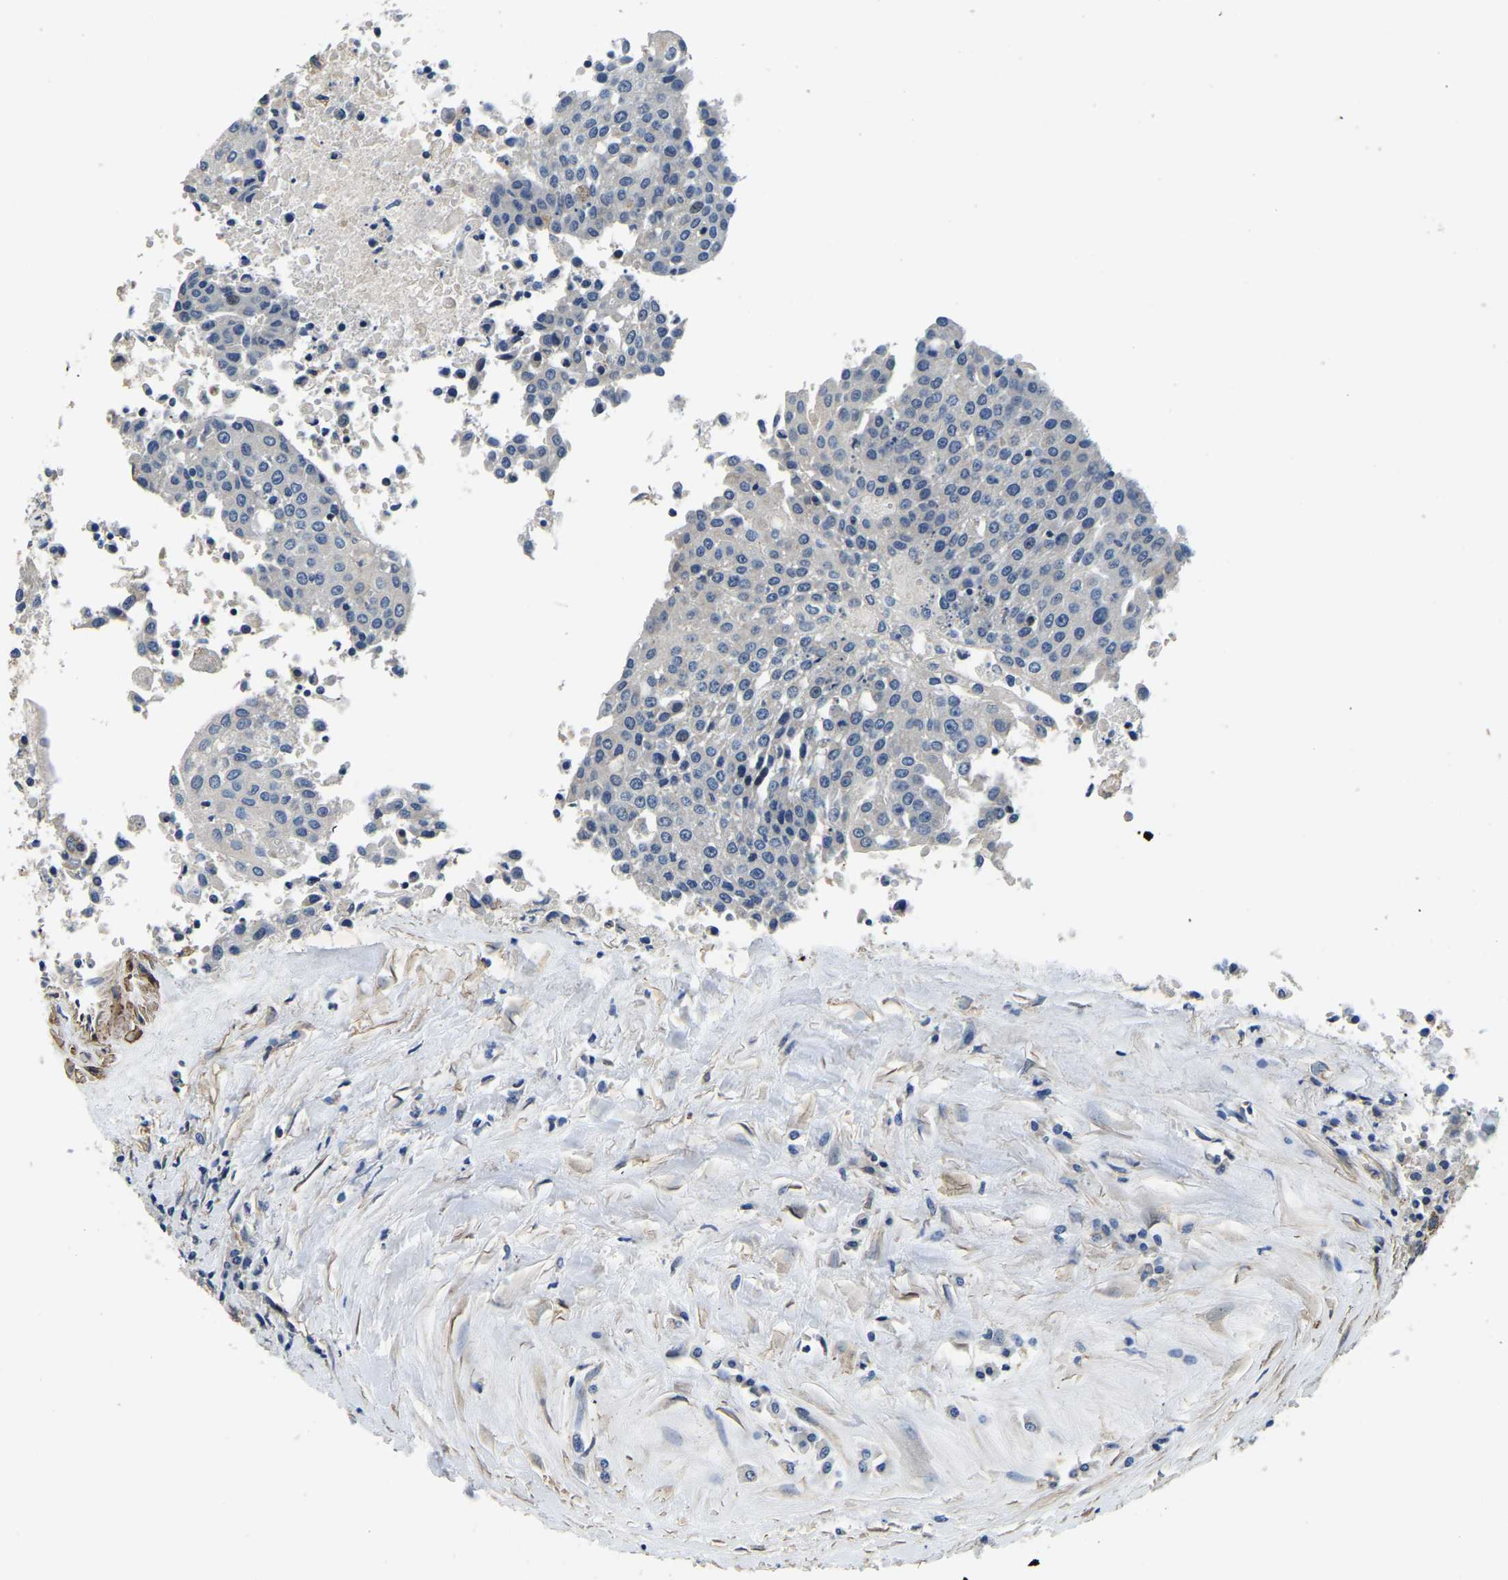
{"staining": {"intensity": "negative", "quantity": "none", "location": "none"}, "tissue": "urothelial cancer", "cell_type": "Tumor cells", "image_type": "cancer", "snomed": [{"axis": "morphology", "description": "Urothelial carcinoma, High grade"}, {"axis": "topography", "description": "Urinary bladder"}], "caption": "Immunohistochemistry of human urothelial carcinoma (high-grade) exhibits no staining in tumor cells.", "gene": "RNF39", "patient": {"sex": "female", "age": 85}}